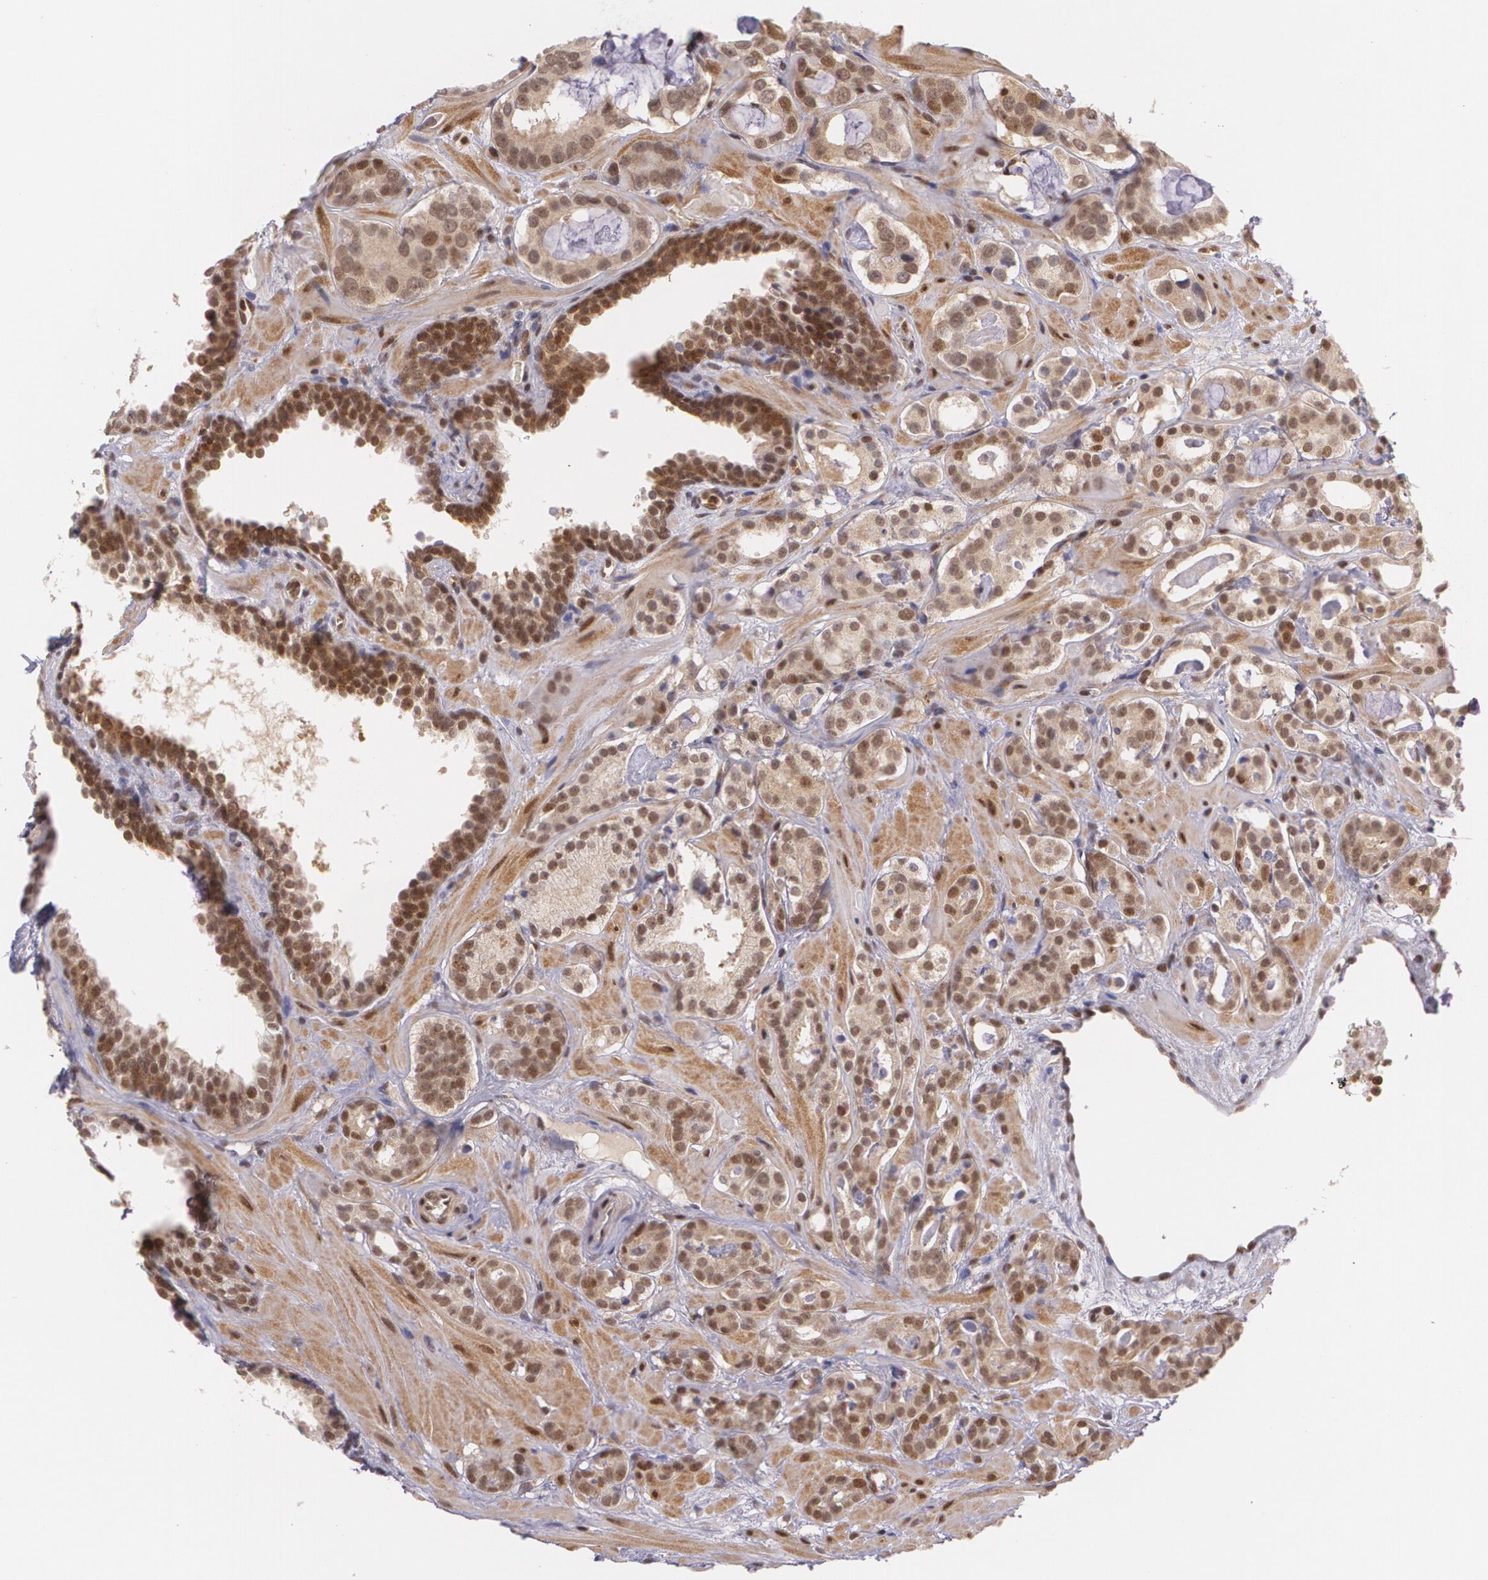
{"staining": {"intensity": "moderate", "quantity": "25%-75%", "location": "cytoplasmic/membranous,nuclear"}, "tissue": "prostate cancer", "cell_type": "Tumor cells", "image_type": "cancer", "snomed": [{"axis": "morphology", "description": "Adenocarcinoma, Low grade"}, {"axis": "topography", "description": "Prostate"}], "caption": "Brown immunohistochemical staining in human prostate low-grade adenocarcinoma exhibits moderate cytoplasmic/membranous and nuclear expression in about 25%-75% of tumor cells.", "gene": "CUL2", "patient": {"sex": "male", "age": 57}}